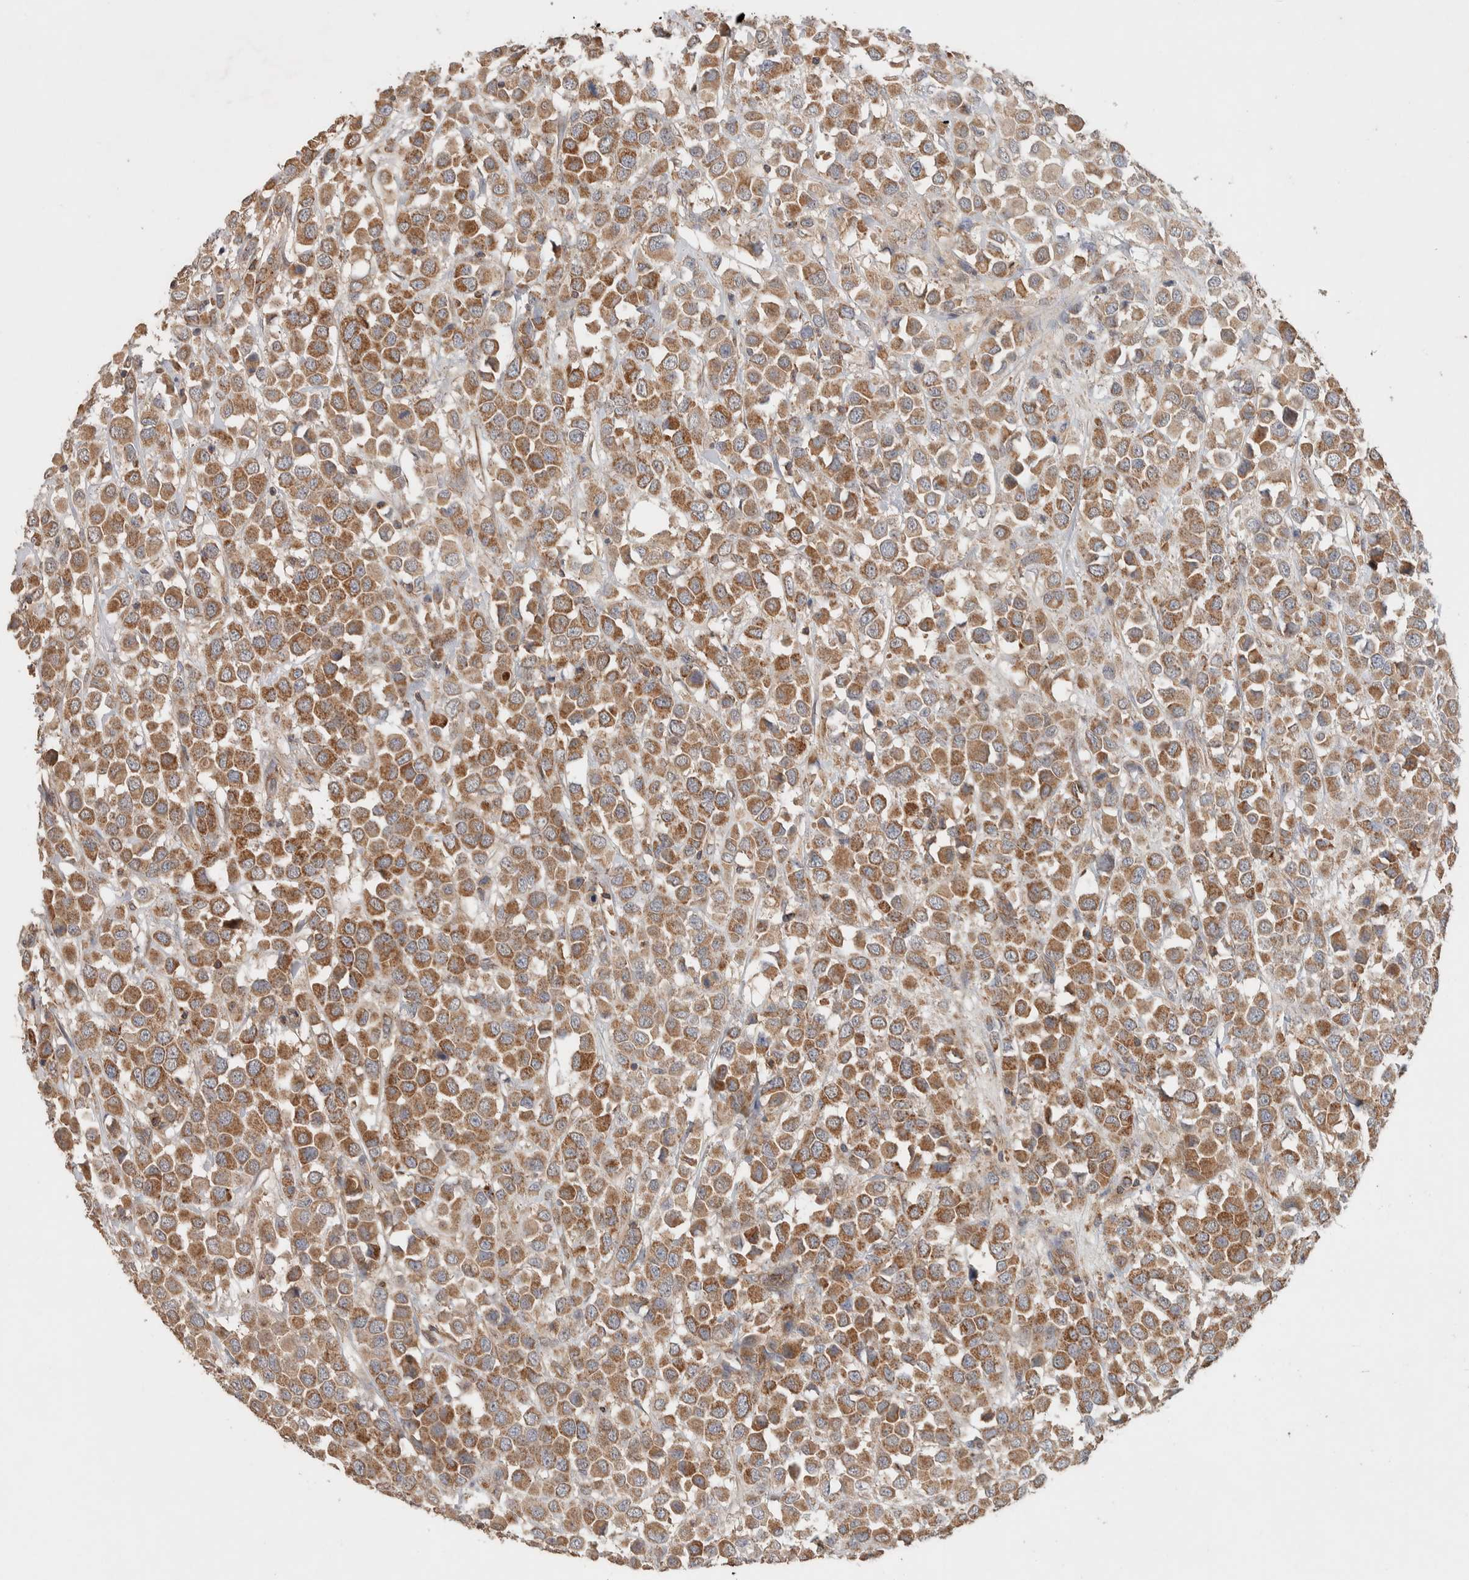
{"staining": {"intensity": "moderate", "quantity": ">75%", "location": "cytoplasmic/membranous"}, "tissue": "breast cancer", "cell_type": "Tumor cells", "image_type": "cancer", "snomed": [{"axis": "morphology", "description": "Duct carcinoma"}, {"axis": "topography", "description": "Breast"}], "caption": "Breast cancer (intraductal carcinoma) tissue shows moderate cytoplasmic/membranous expression in approximately >75% of tumor cells (DAB IHC, brown staining for protein, blue staining for nuclei).", "gene": "DEPTOR", "patient": {"sex": "female", "age": 61}}